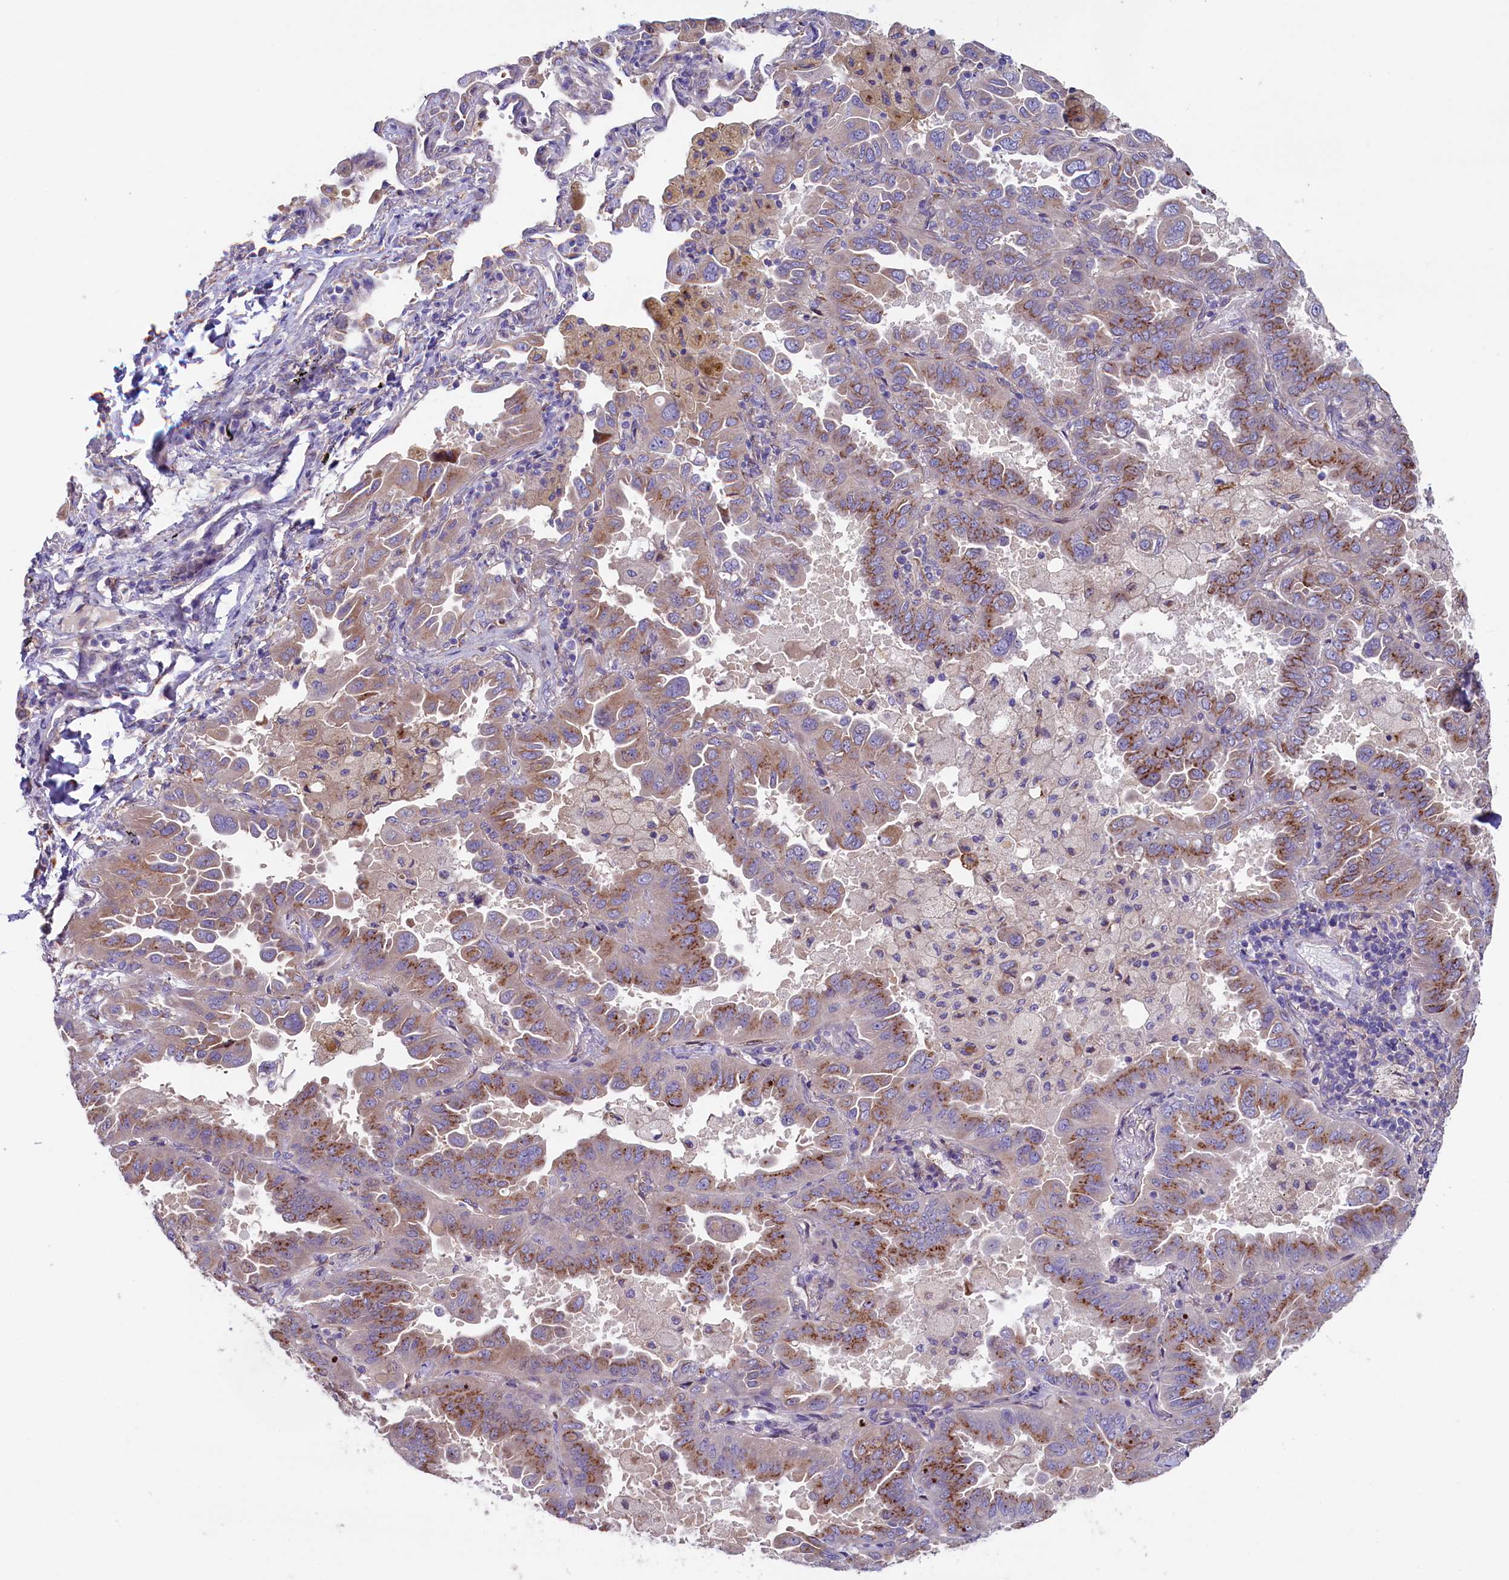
{"staining": {"intensity": "moderate", "quantity": "25%-75%", "location": "cytoplasmic/membranous"}, "tissue": "lung cancer", "cell_type": "Tumor cells", "image_type": "cancer", "snomed": [{"axis": "morphology", "description": "Adenocarcinoma, NOS"}, {"axis": "topography", "description": "Lung"}], "caption": "Protein staining exhibits moderate cytoplasmic/membranous positivity in approximately 25%-75% of tumor cells in adenocarcinoma (lung).", "gene": "GPR108", "patient": {"sex": "male", "age": 64}}